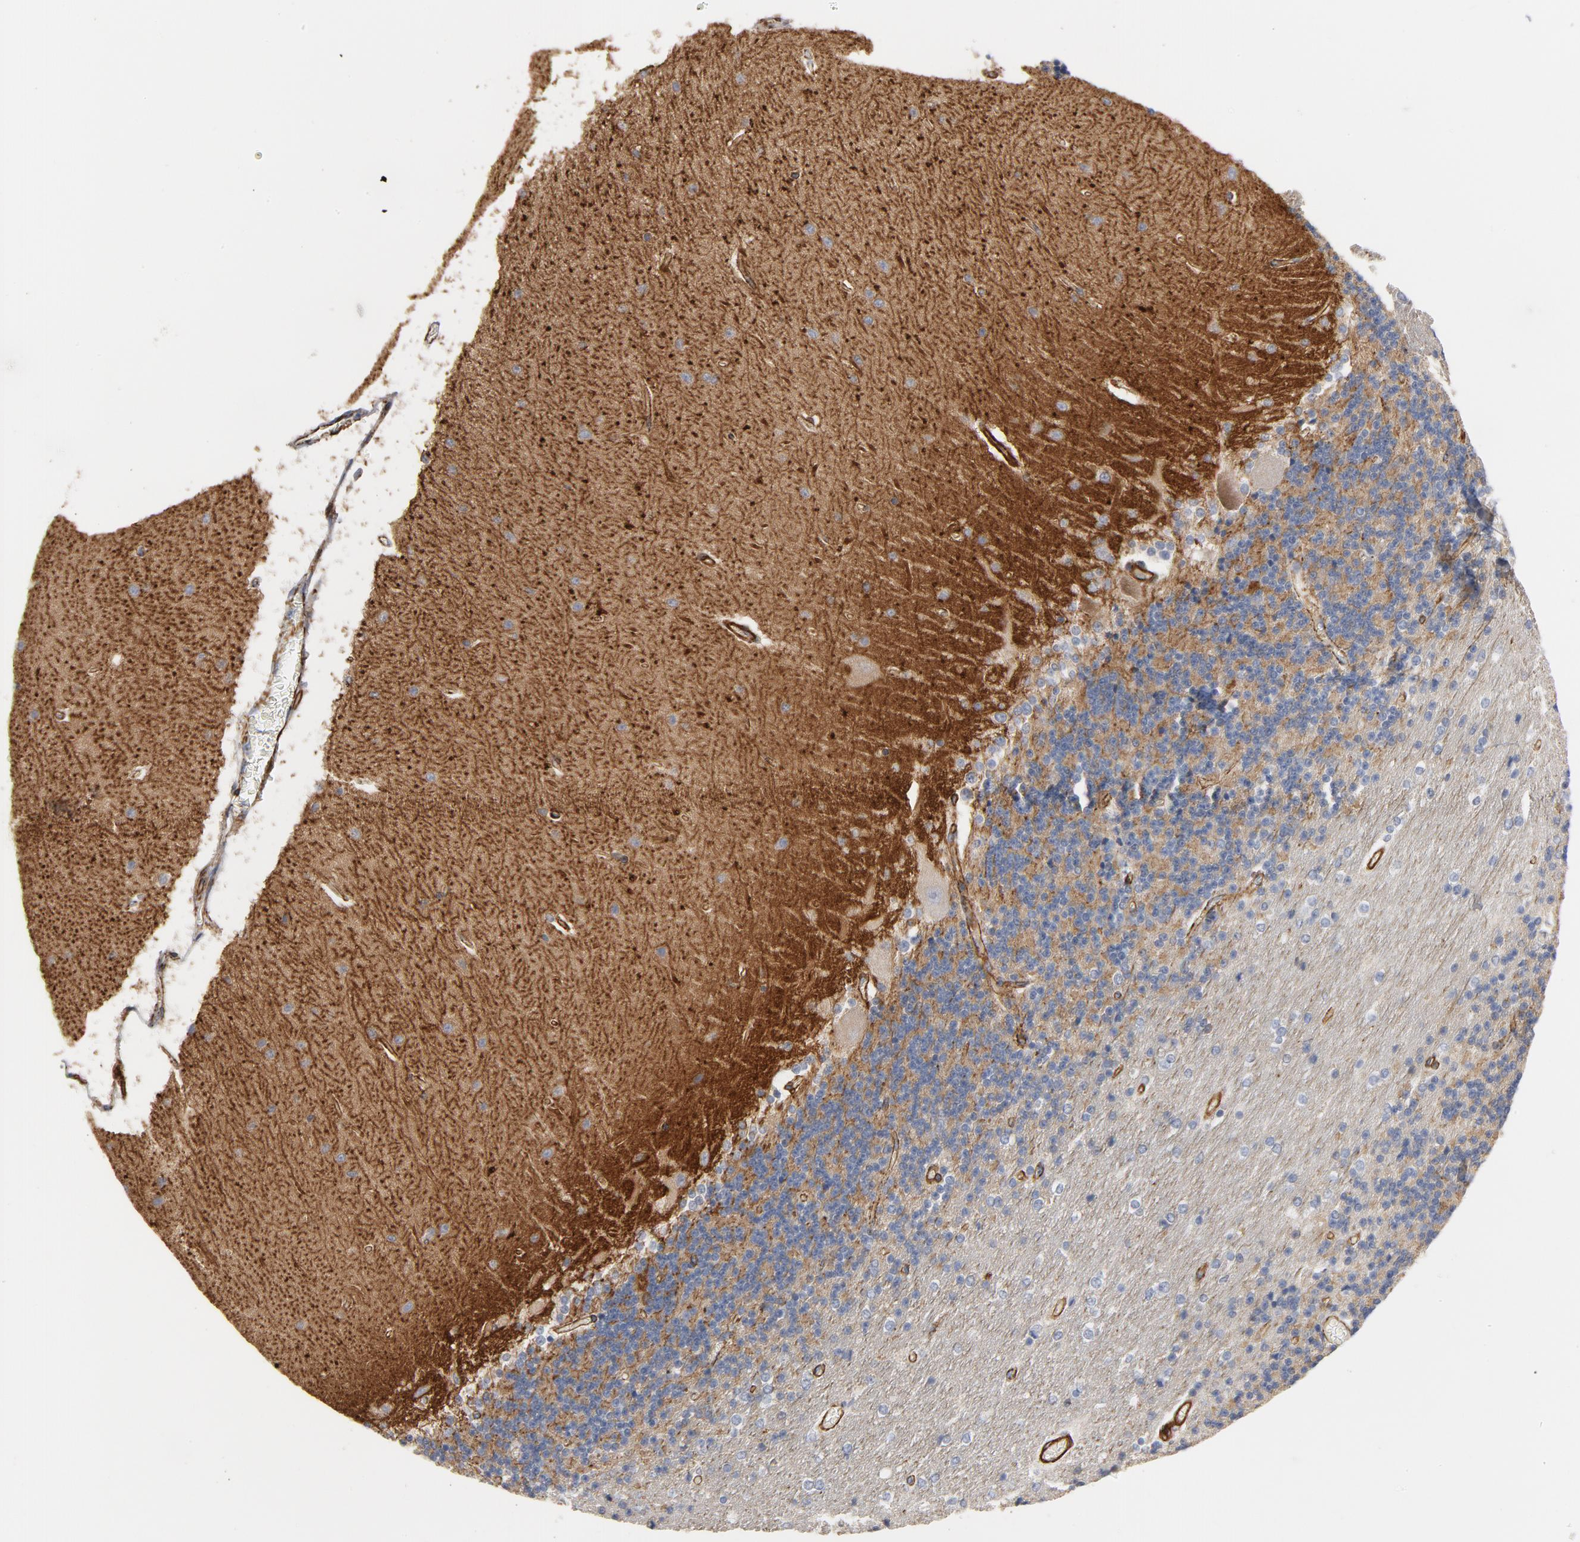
{"staining": {"intensity": "weak", "quantity": ">75%", "location": "cytoplasmic/membranous"}, "tissue": "cerebellum", "cell_type": "Cells in granular layer", "image_type": "normal", "snomed": [{"axis": "morphology", "description": "Normal tissue, NOS"}, {"axis": "topography", "description": "Cerebellum"}], "caption": "IHC micrograph of unremarkable cerebellum: human cerebellum stained using immunohistochemistry (IHC) exhibits low levels of weak protein expression localized specifically in the cytoplasmic/membranous of cells in granular layer, appearing as a cytoplasmic/membranous brown color.", "gene": "GNG2", "patient": {"sex": "female", "age": 54}}